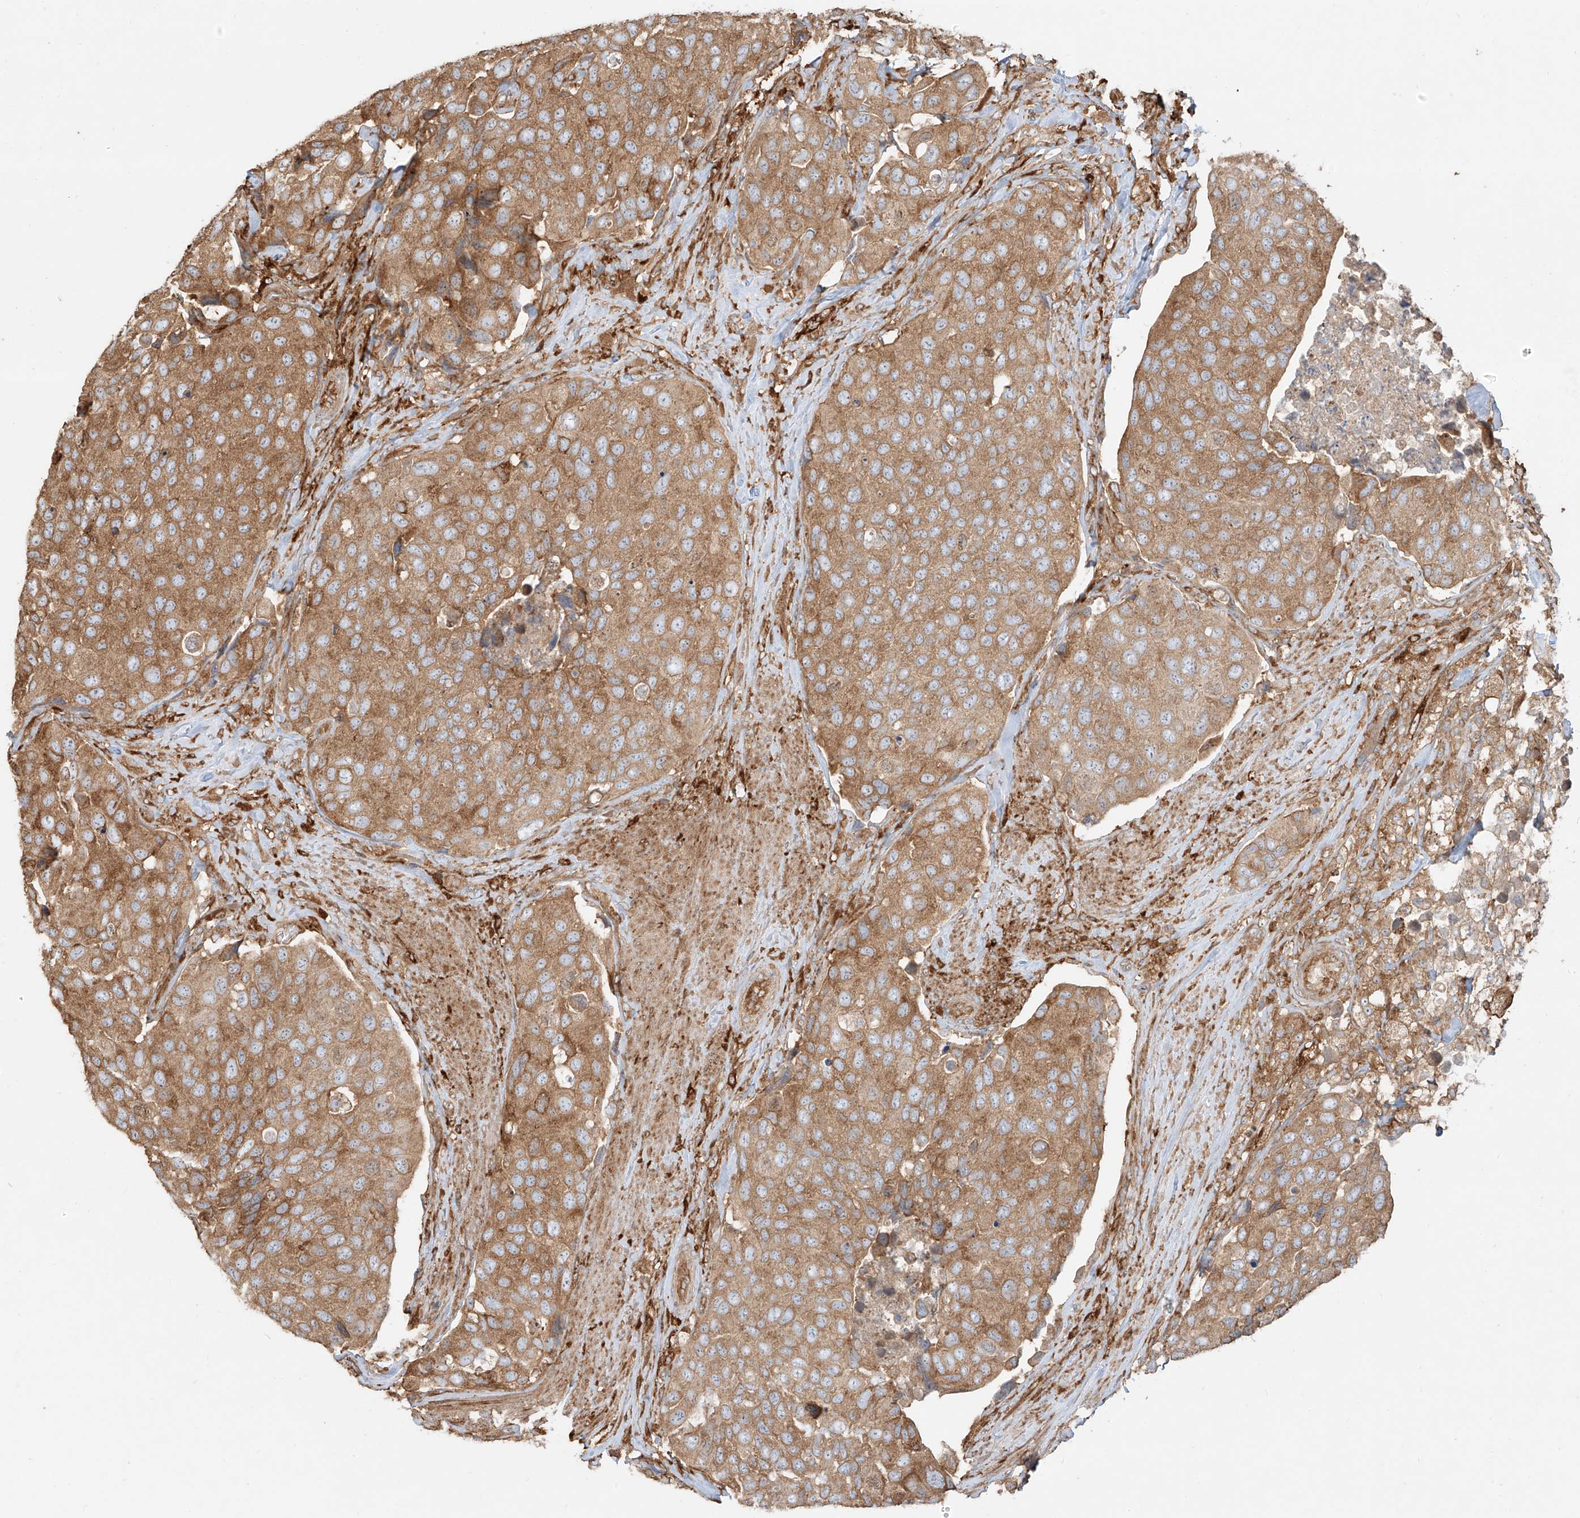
{"staining": {"intensity": "moderate", "quantity": ">75%", "location": "cytoplasmic/membranous"}, "tissue": "urothelial cancer", "cell_type": "Tumor cells", "image_type": "cancer", "snomed": [{"axis": "morphology", "description": "Urothelial carcinoma, High grade"}, {"axis": "topography", "description": "Urinary bladder"}], "caption": "Moderate cytoplasmic/membranous protein positivity is identified in about >75% of tumor cells in urothelial carcinoma (high-grade).", "gene": "SNX9", "patient": {"sex": "male", "age": 74}}